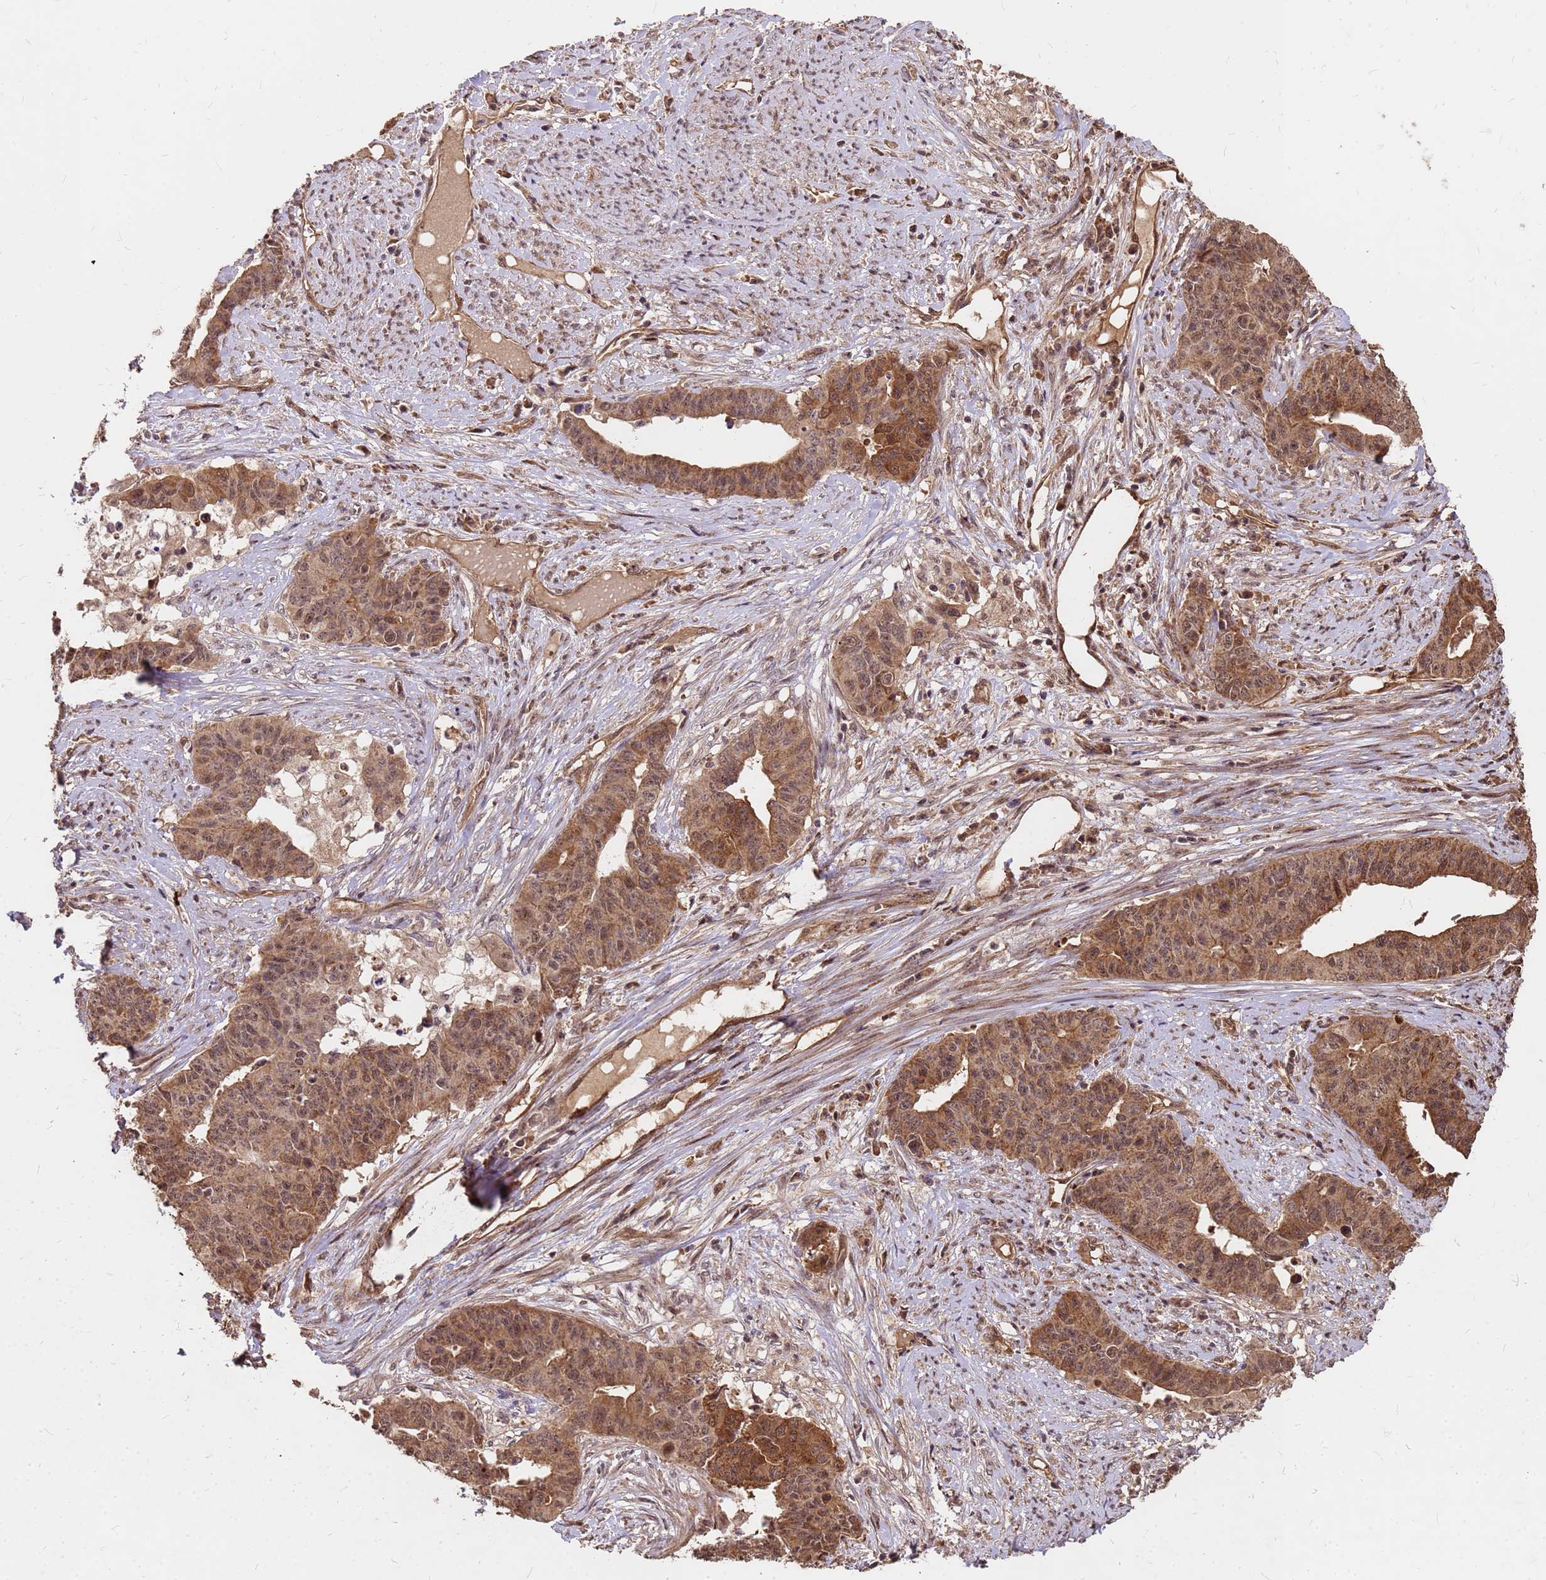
{"staining": {"intensity": "moderate", "quantity": ">75%", "location": "cytoplasmic/membranous,nuclear"}, "tissue": "endometrial cancer", "cell_type": "Tumor cells", "image_type": "cancer", "snomed": [{"axis": "morphology", "description": "Adenocarcinoma, NOS"}, {"axis": "topography", "description": "Endometrium"}], "caption": "Endometrial cancer (adenocarcinoma) was stained to show a protein in brown. There is medium levels of moderate cytoplasmic/membranous and nuclear positivity in approximately >75% of tumor cells.", "gene": "GPATCH8", "patient": {"sex": "female", "age": 59}}